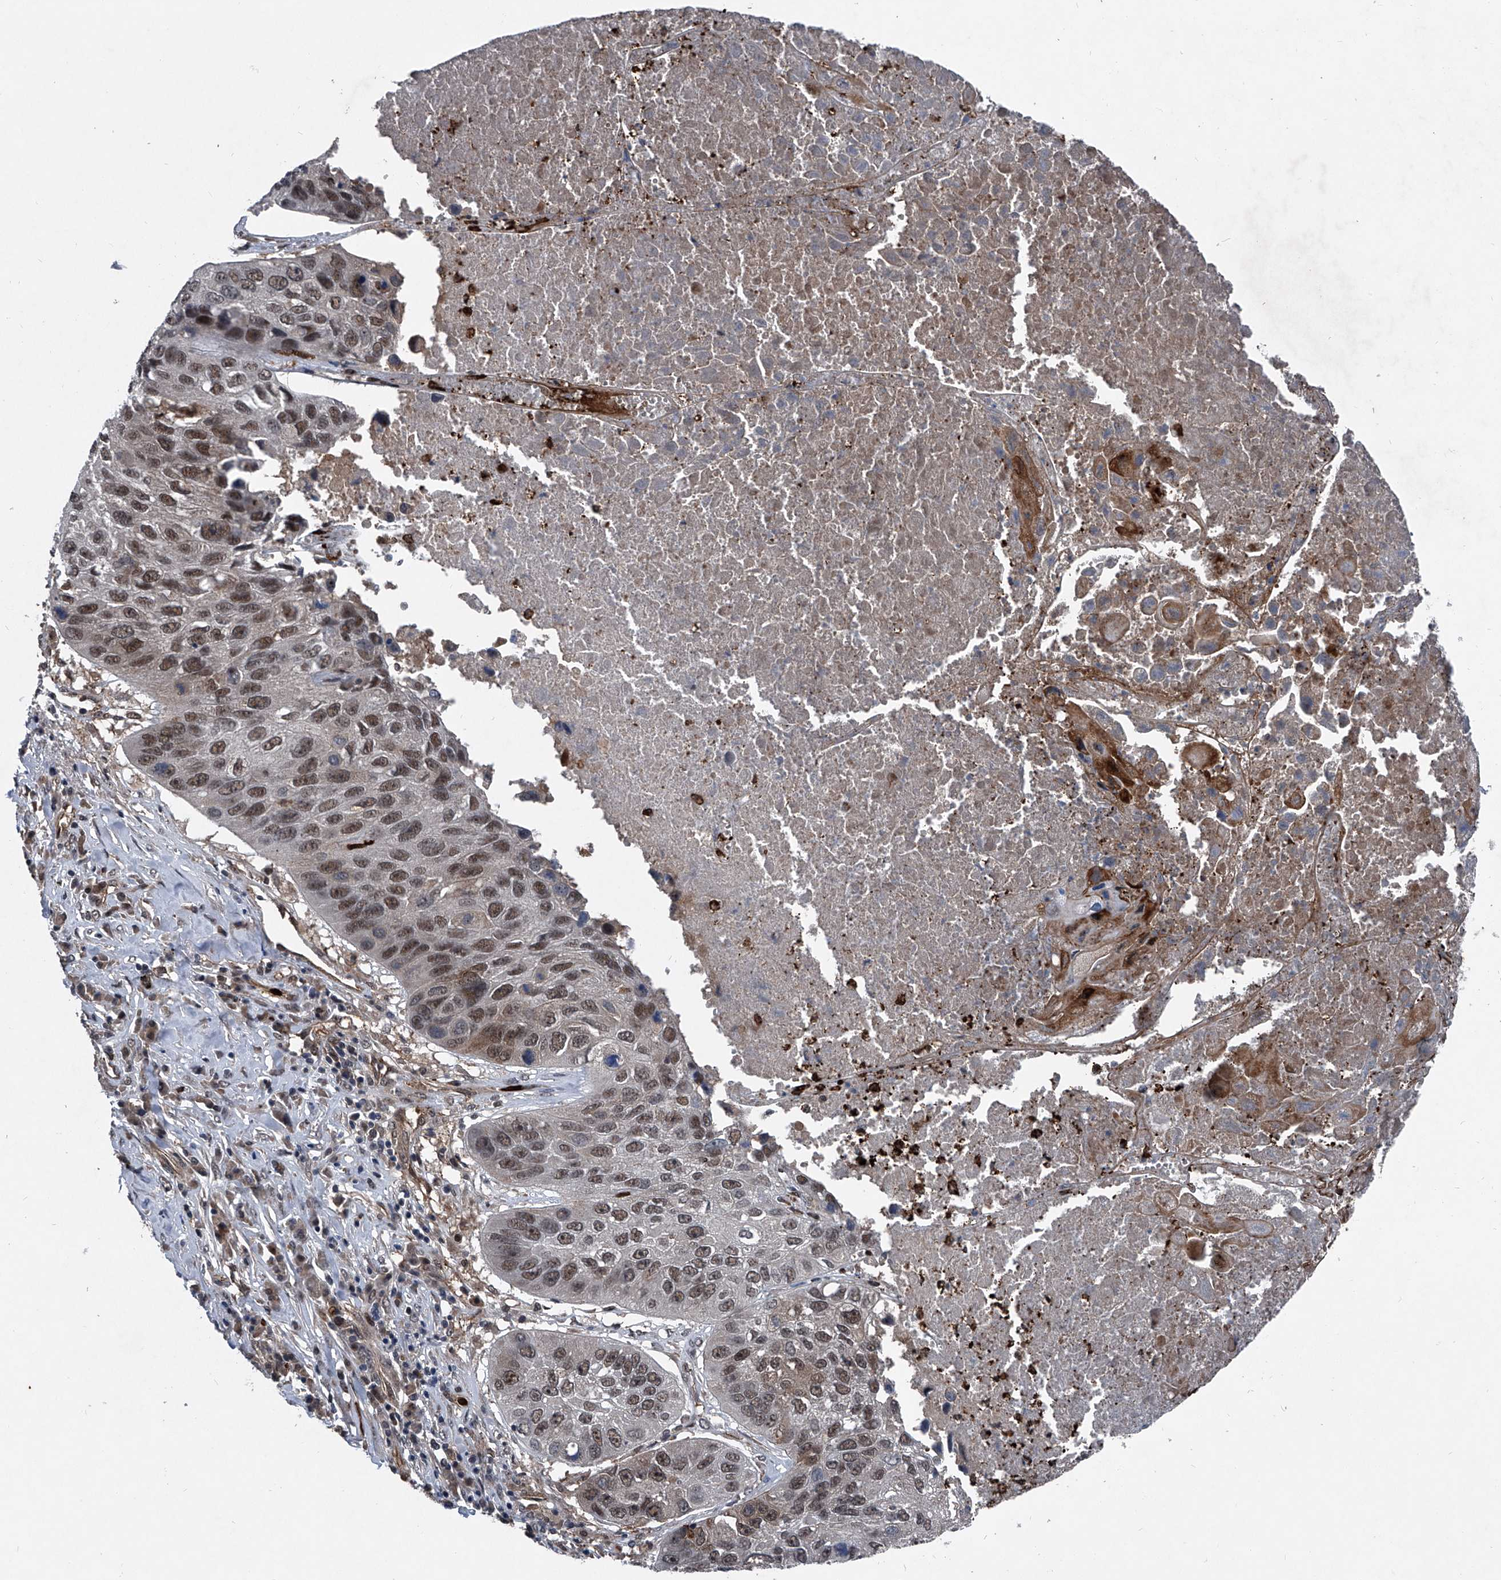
{"staining": {"intensity": "moderate", "quantity": ">75%", "location": "cytoplasmic/membranous,nuclear"}, "tissue": "lung cancer", "cell_type": "Tumor cells", "image_type": "cancer", "snomed": [{"axis": "morphology", "description": "Squamous cell carcinoma, NOS"}, {"axis": "topography", "description": "Lung"}], "caption": "Lung squamous cell carcinoma tissue displays moderate cytoplasmic/membranous and nuclear staining in approximately >75% of tumor cells, visualized by immunohistochemistry. (Brightfield microscopy of DAB IHC at high magnification).", "gene": "MAPKAP1", "patient": {"sex": "male", "age": 61}}